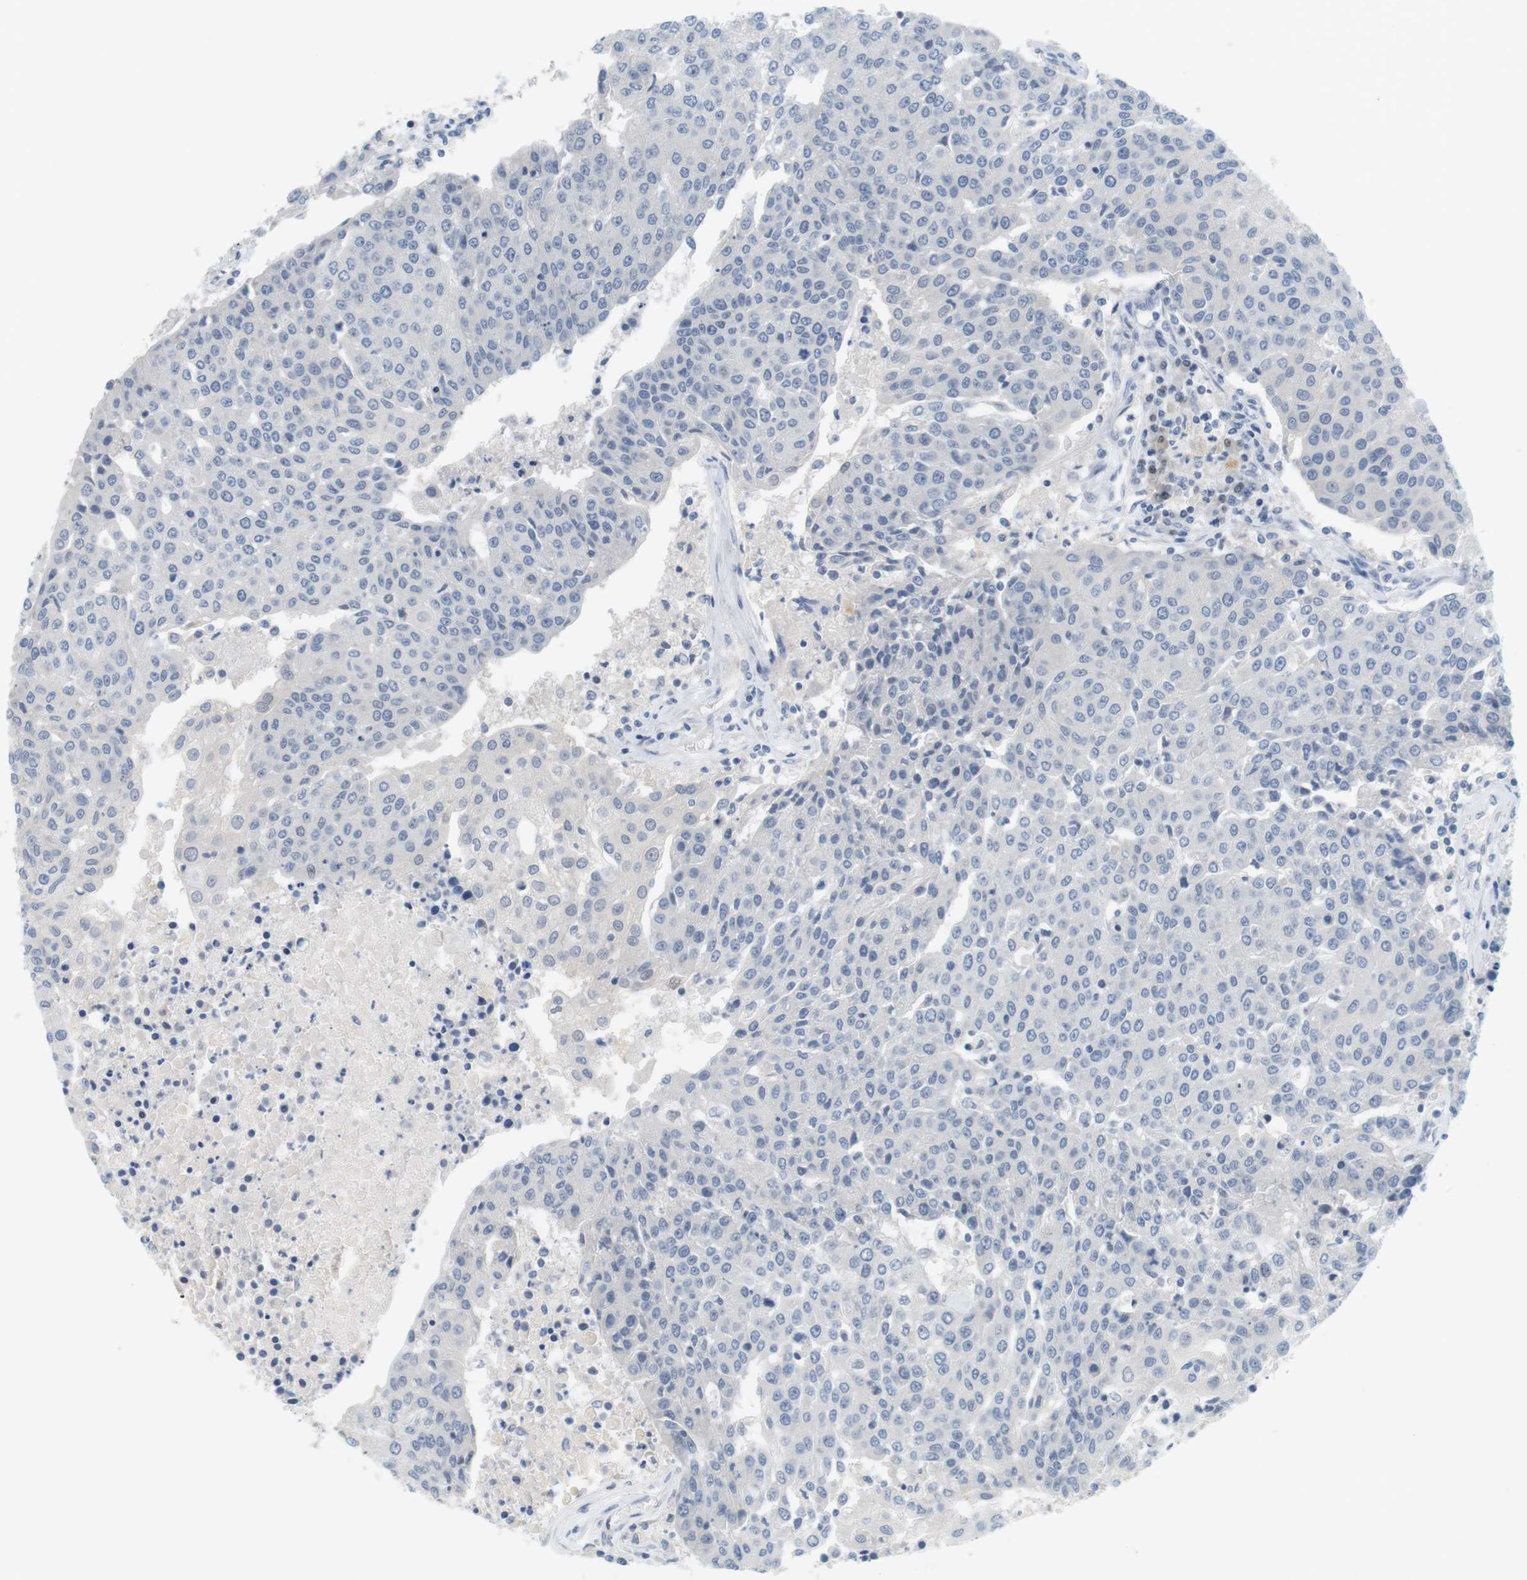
{"staining": {"intensity": "negative", "quantity": "none", "location": "none"}, "tissue": "urothelial cancer", "cell_type": "Tumor cells", "image_type": "cancer", "snomed": [{"axis": "morphology", "description": "Urothelial carcinoma, High grade"}, {"axis": "topography", "description": "Urinary bladder"}], "caption": "Tumor cells are negative for protein expression in human high-grade urothelial carcinoma.", "gene": "CREB3L2", "patient": {"sex": "female", "age": 85}}